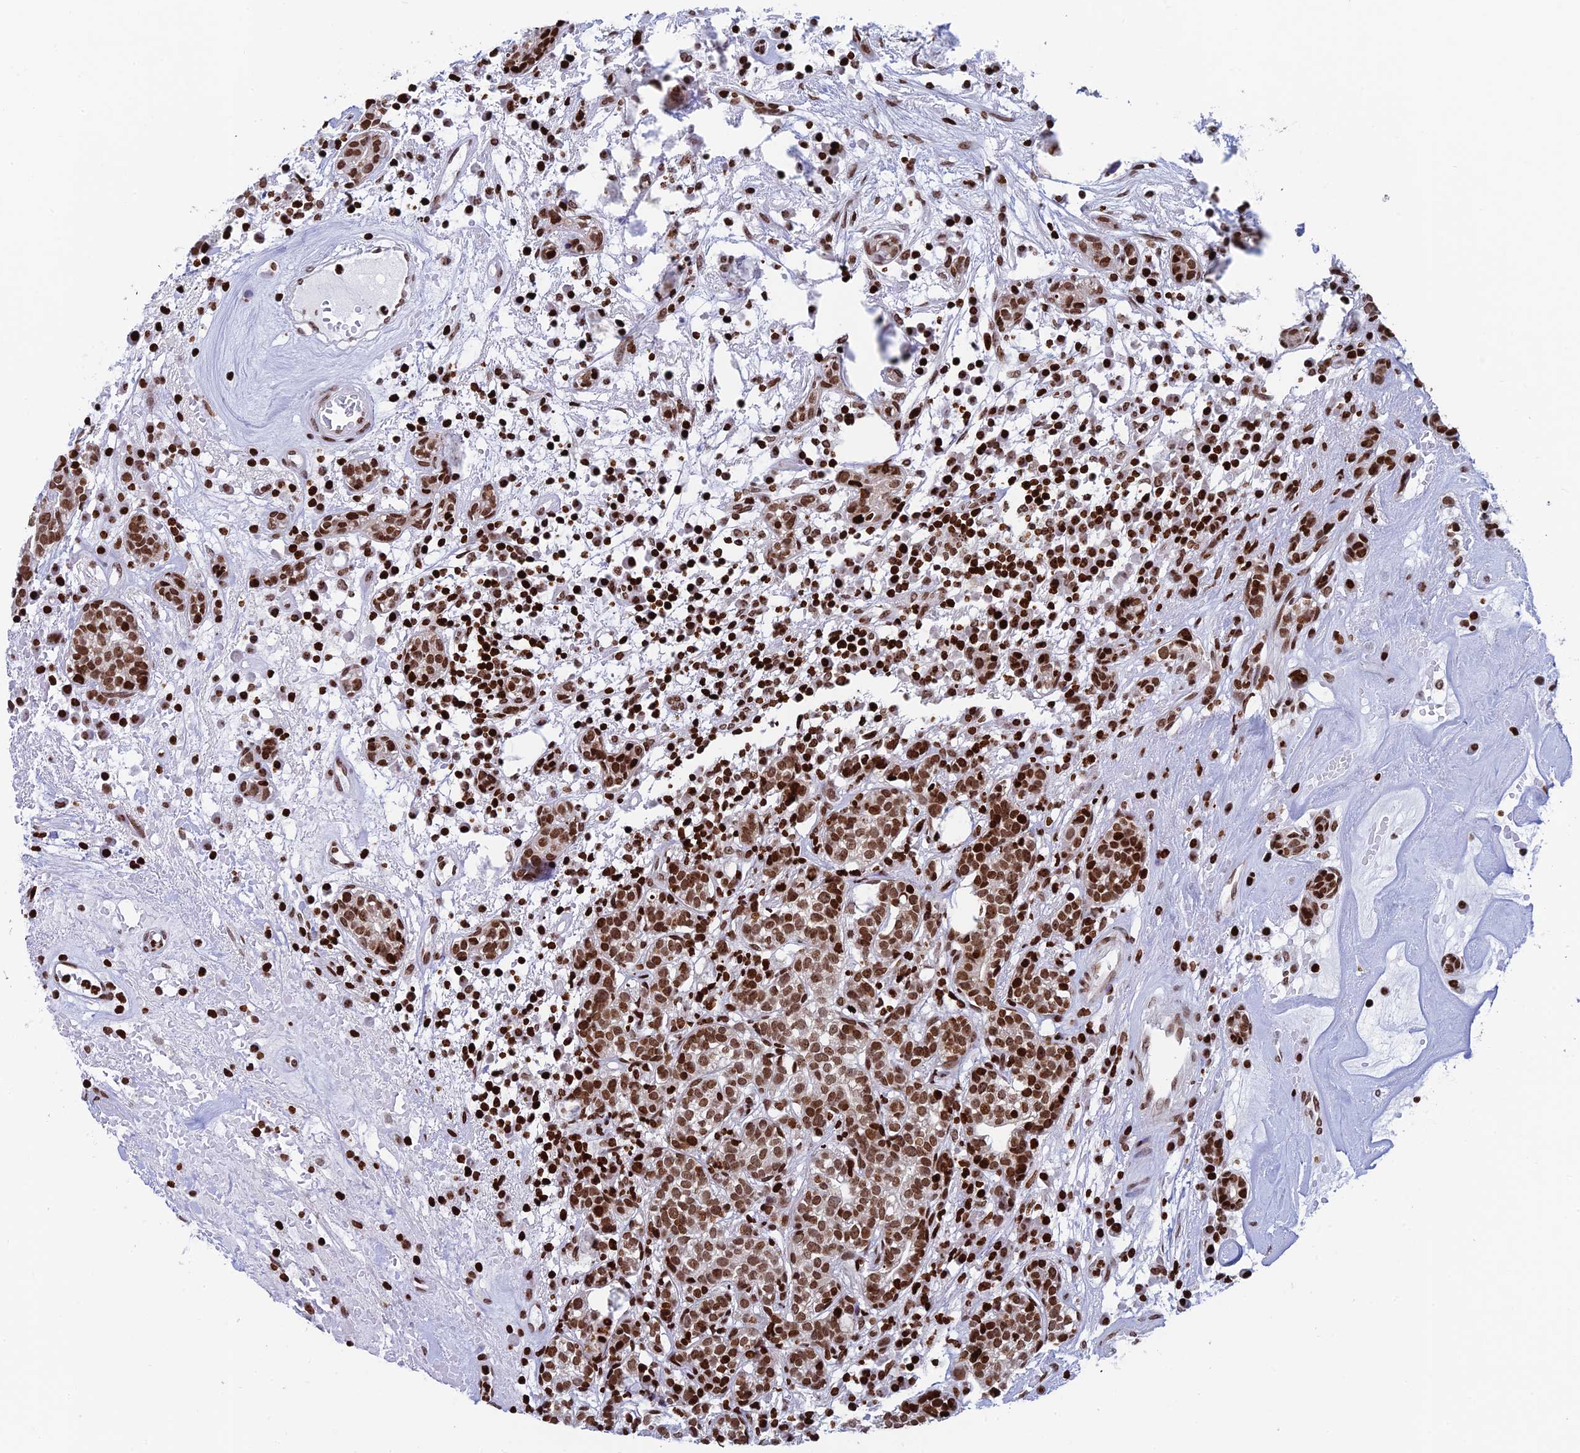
{"staining": {"intensity": "moderate", "quantity": ">75%", "location": "nuclear"}, "tissue": "head and neck cancer", "cell_type": "Tumor cells", "image_type": "cancer", "snomed": [{"axis": "morphology", "description": "Adenocarcinoma, NOS"}, {"axis": "topography", "description": "Salivary gland"}, {"axis": "topography", "description": "Head-Neck"}], "caption": "This micrograph exhibits IHC staining of head and neck adenocarcinoma, with medium moderate nuclear expression in approximately >75% of tumor cells.", "gene": "RPAP1", "patient": {"sex": "female", "age": 65}}